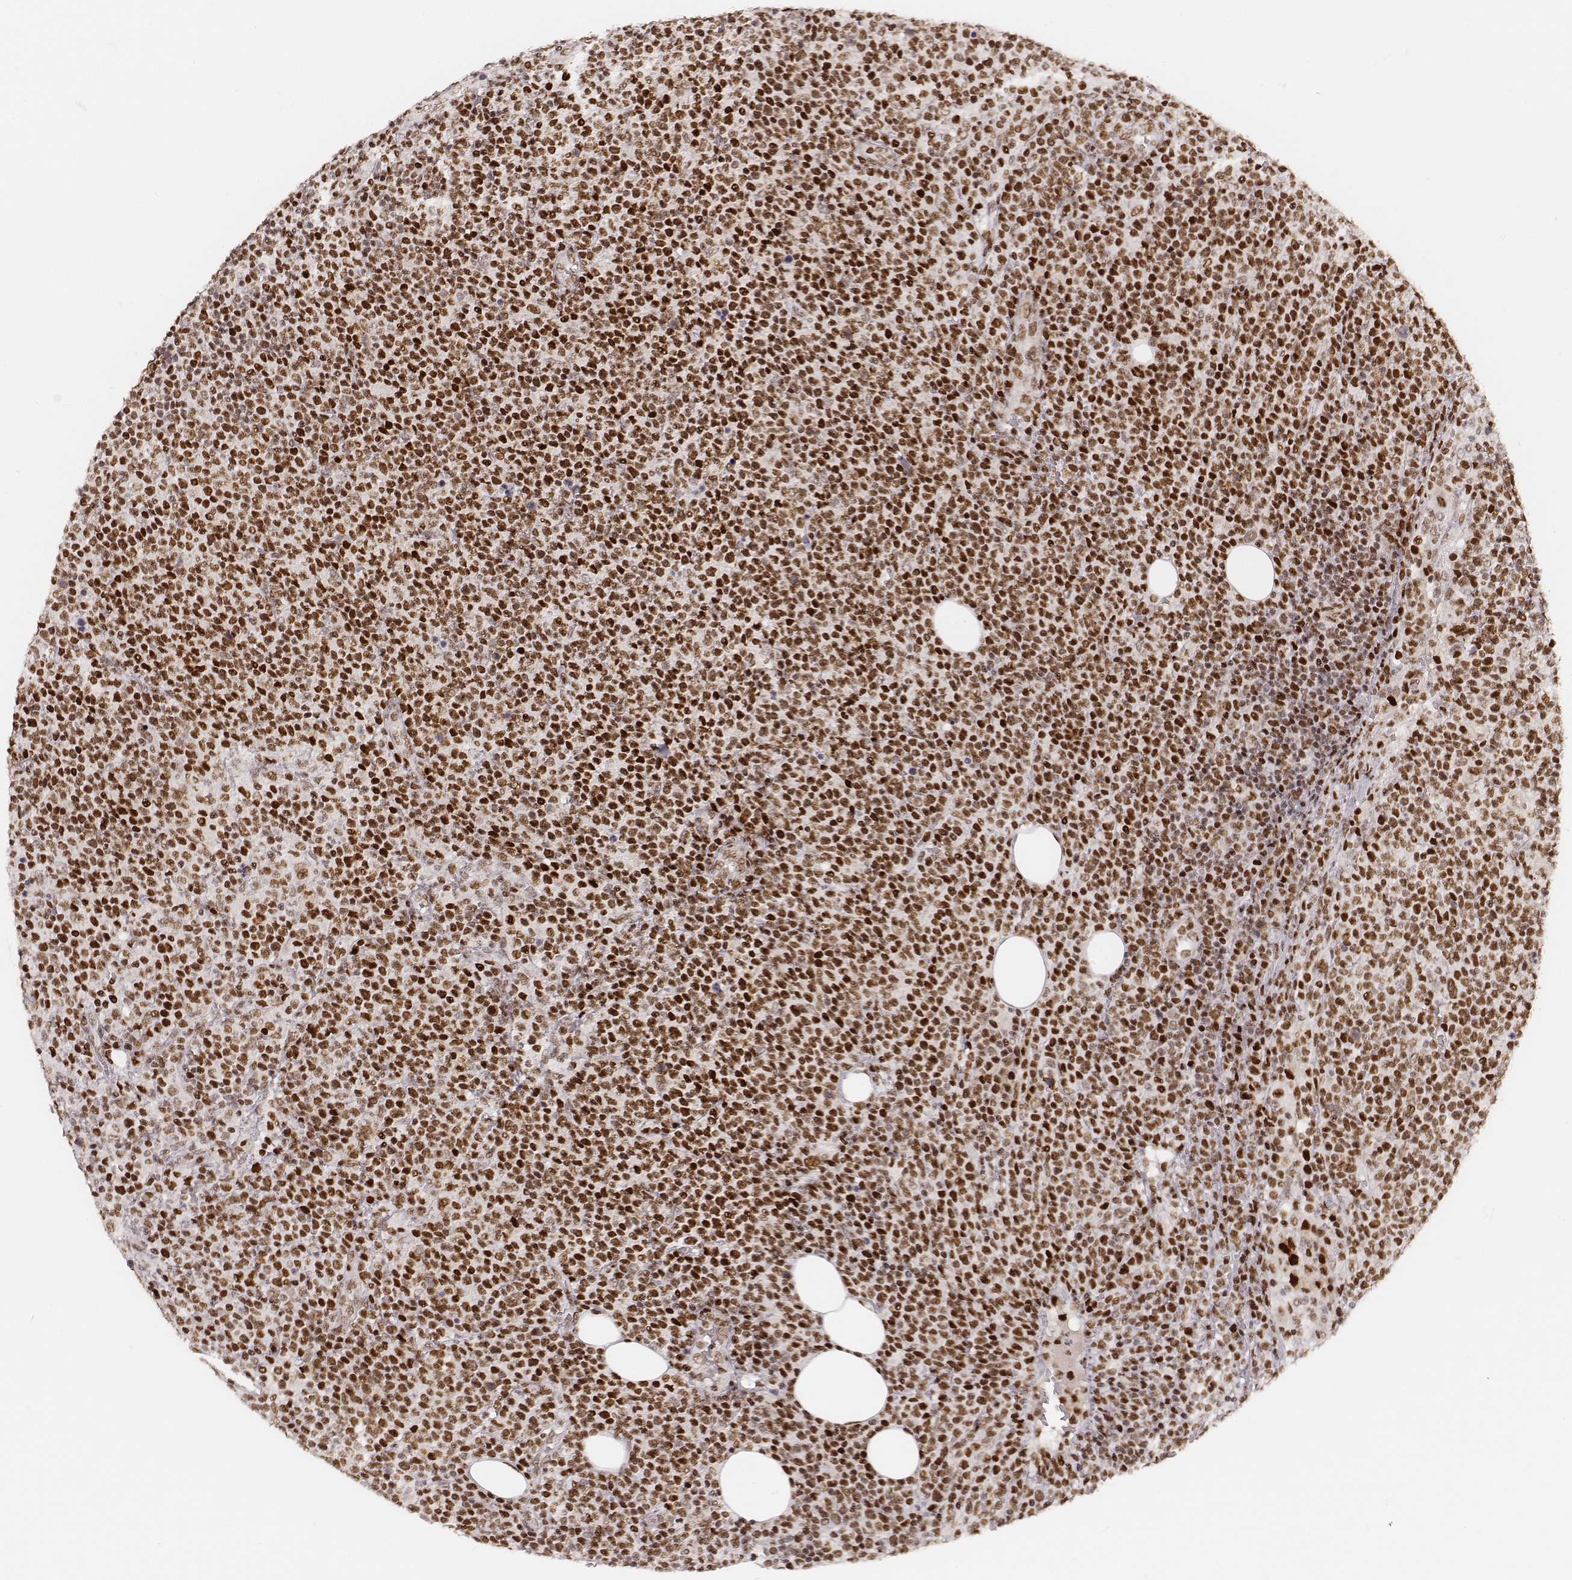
{"staining": {"intensity": "strong", "quantity": ">75%", "location": "nuclear"}, "tissue": "lymphoma", "cell_type": "Tumor cells", "image_type": "cancer", "snomed": [{"axis": "morphology", "description": "Malignant lymphoma, non-Hodgkin's type, High grade"}, {"axis": "topography", "description": "Lymph node"}], "caption": "Immunohistochemistry (IHC) histopathology image of neoplastic tissue: human high-grade malignant lymphoma, non-Hodgkin's type stained using immunohistochemistry (IHC) shows high levels of strong protein expression localized specifically in the nuclear of tumor cells, appearing as a nuclear brown color.", "gene": "HNRNPC", "patient": {"sex": "male", "age": 61}}